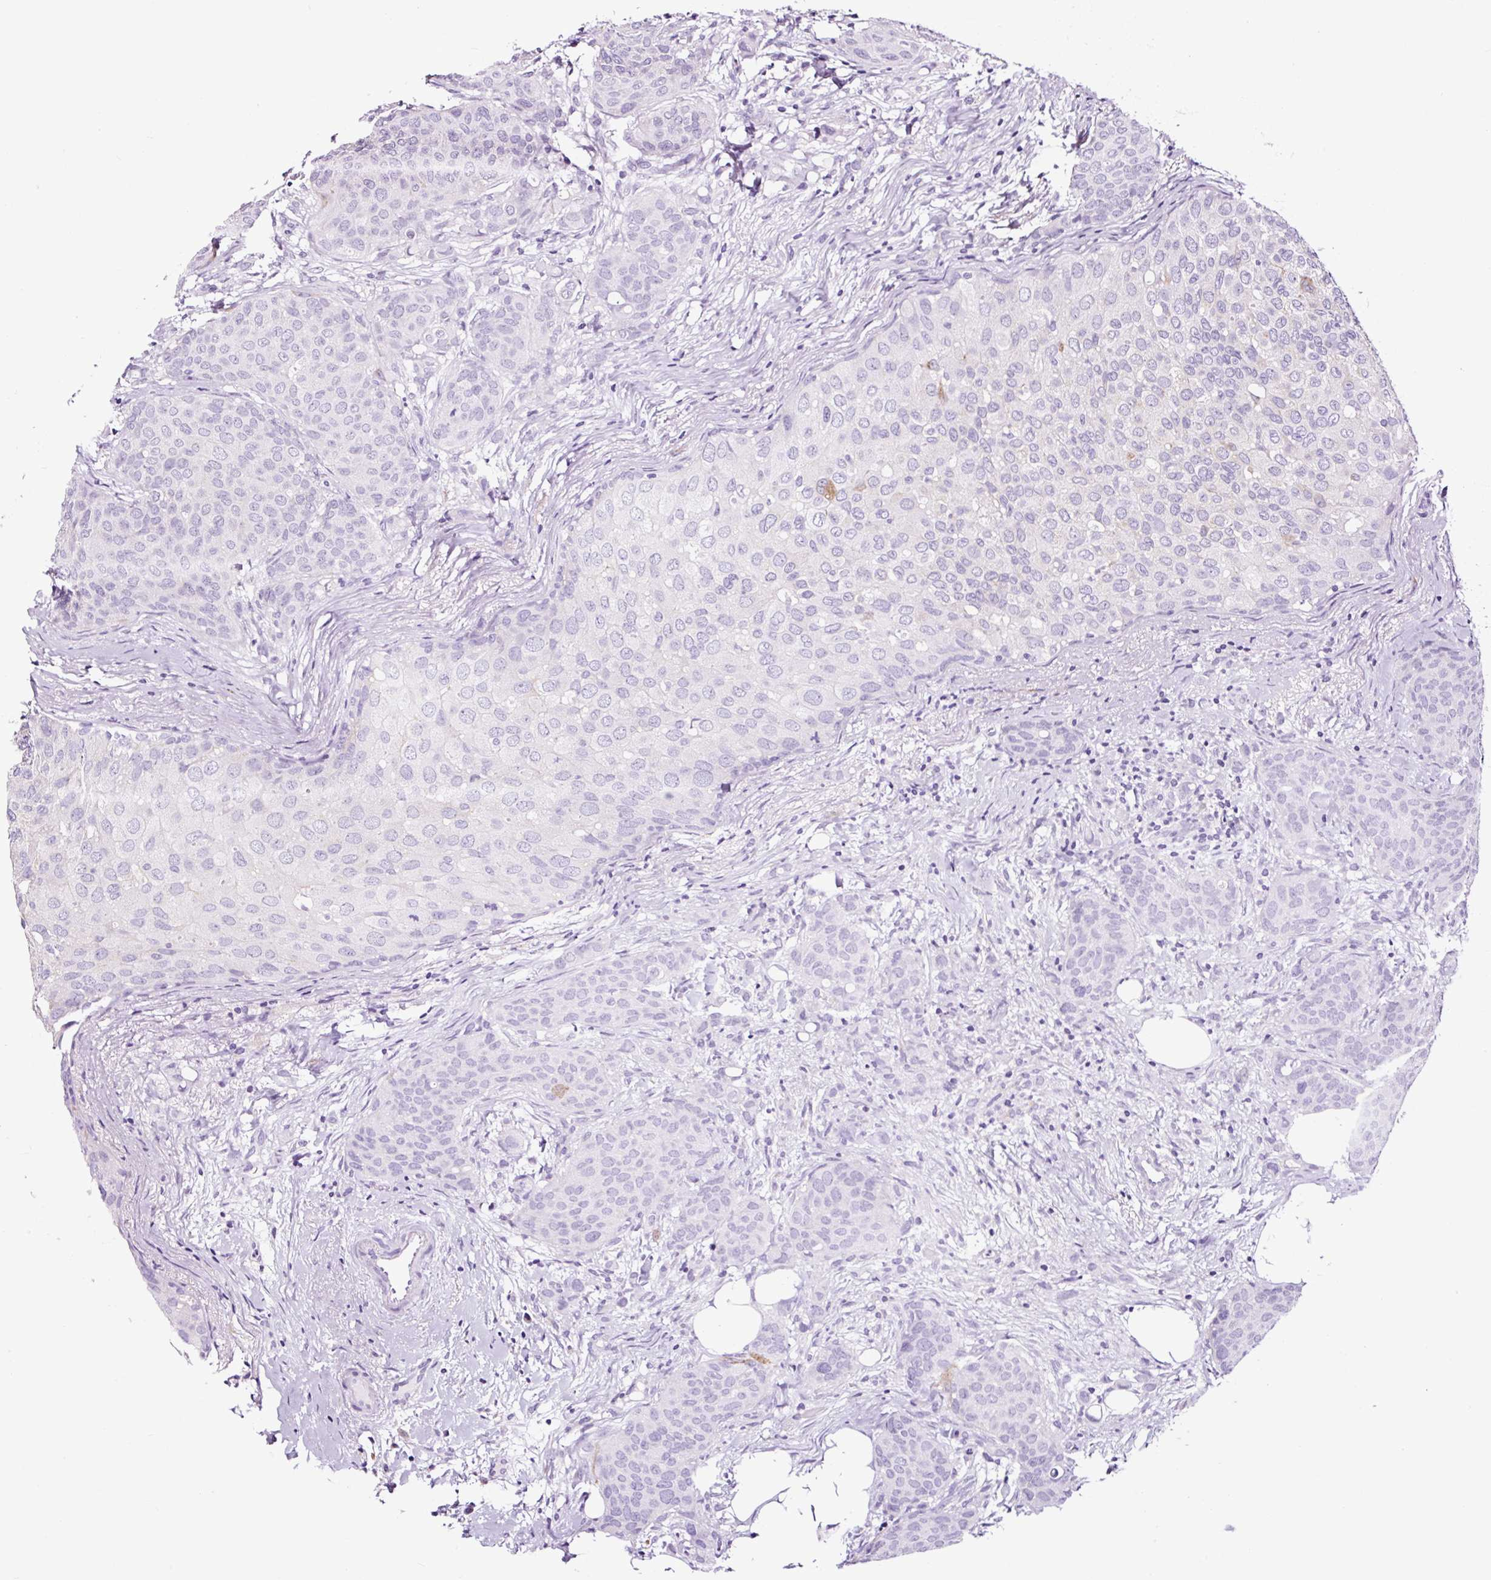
{"staining": {"intensity": "negative", "quantity": "none", "location": "none"}, "tissue": "breast cancer", "cell_type": "Tumor cells", "image_type": "cancer", "snomed": [{"axis": "morphology", "description": "Duct carcinoma"}, {"axis": "topography", "description": "Breast"}], "caption": "DAB immunohistochemical staining of human breast cancer shows no significant staining in tumor cells. (Stains: DAB IHC with hematoxylin counter stain, Microscopy: brightfield microscopy at high magnification).", "gene": "FBXL7", "patient": {"sex": "female", "age": 47}}